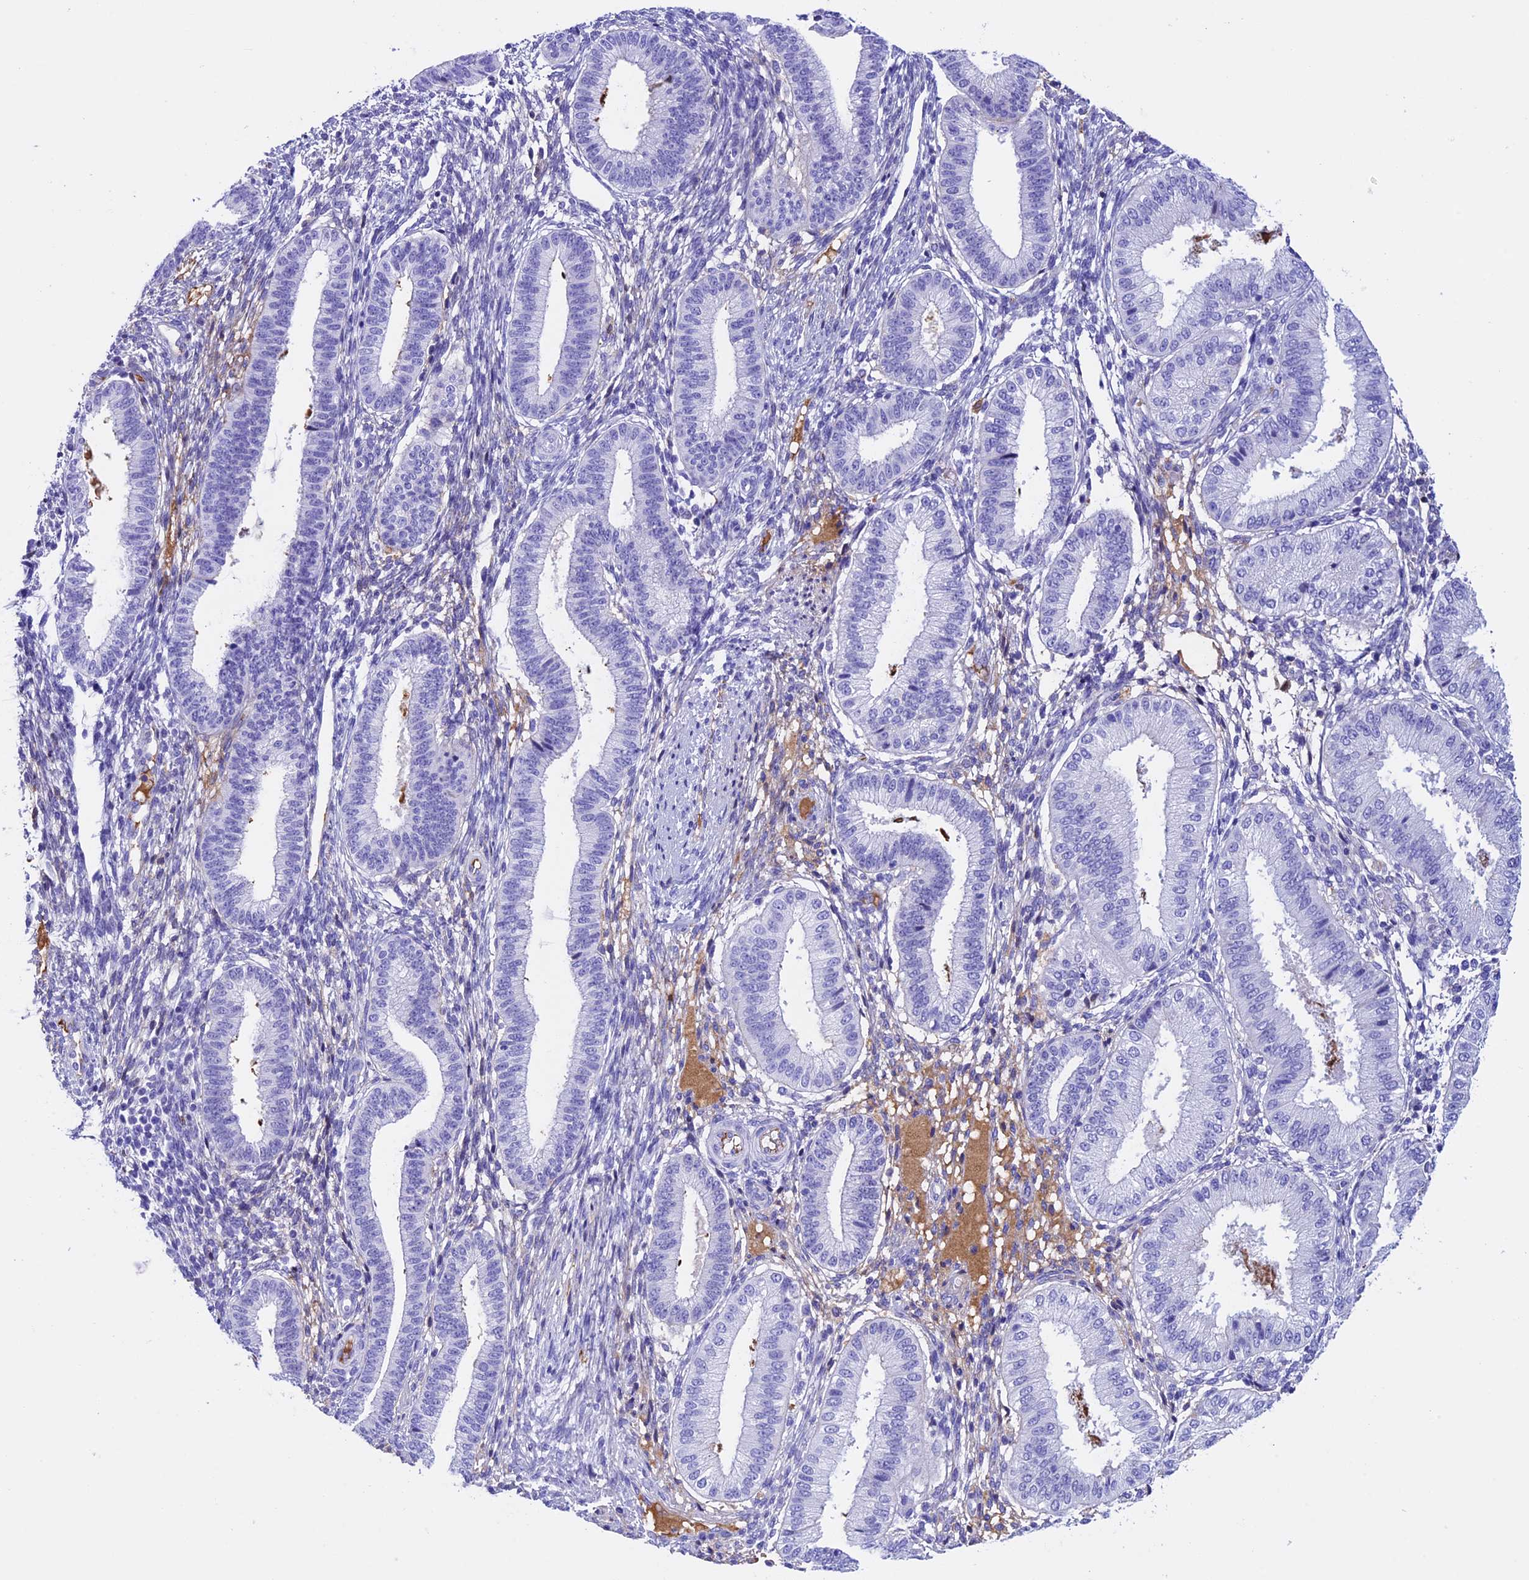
{"staining": {"intensity": "negative", "quantity": "none", "location": "none"}, "tissue": "endometrium", "cell_type": "Cells in endometrial stroma", "image_type": "normal", "snomed": [{"axis": "morphology", "description": "Normal tissue, NOS"}, {"axis": "topography", "description": "Endometrium"}], "caption": "DAB immunohistochemical staining of benign human endometrium shows no significant positivity in cells in endometrial stroma. (Immunohistochemistry (ihc), brightfield microscopy, high magnification).", "gene": "IGSF6", "patient": {"sex": "female", "age": 39}}